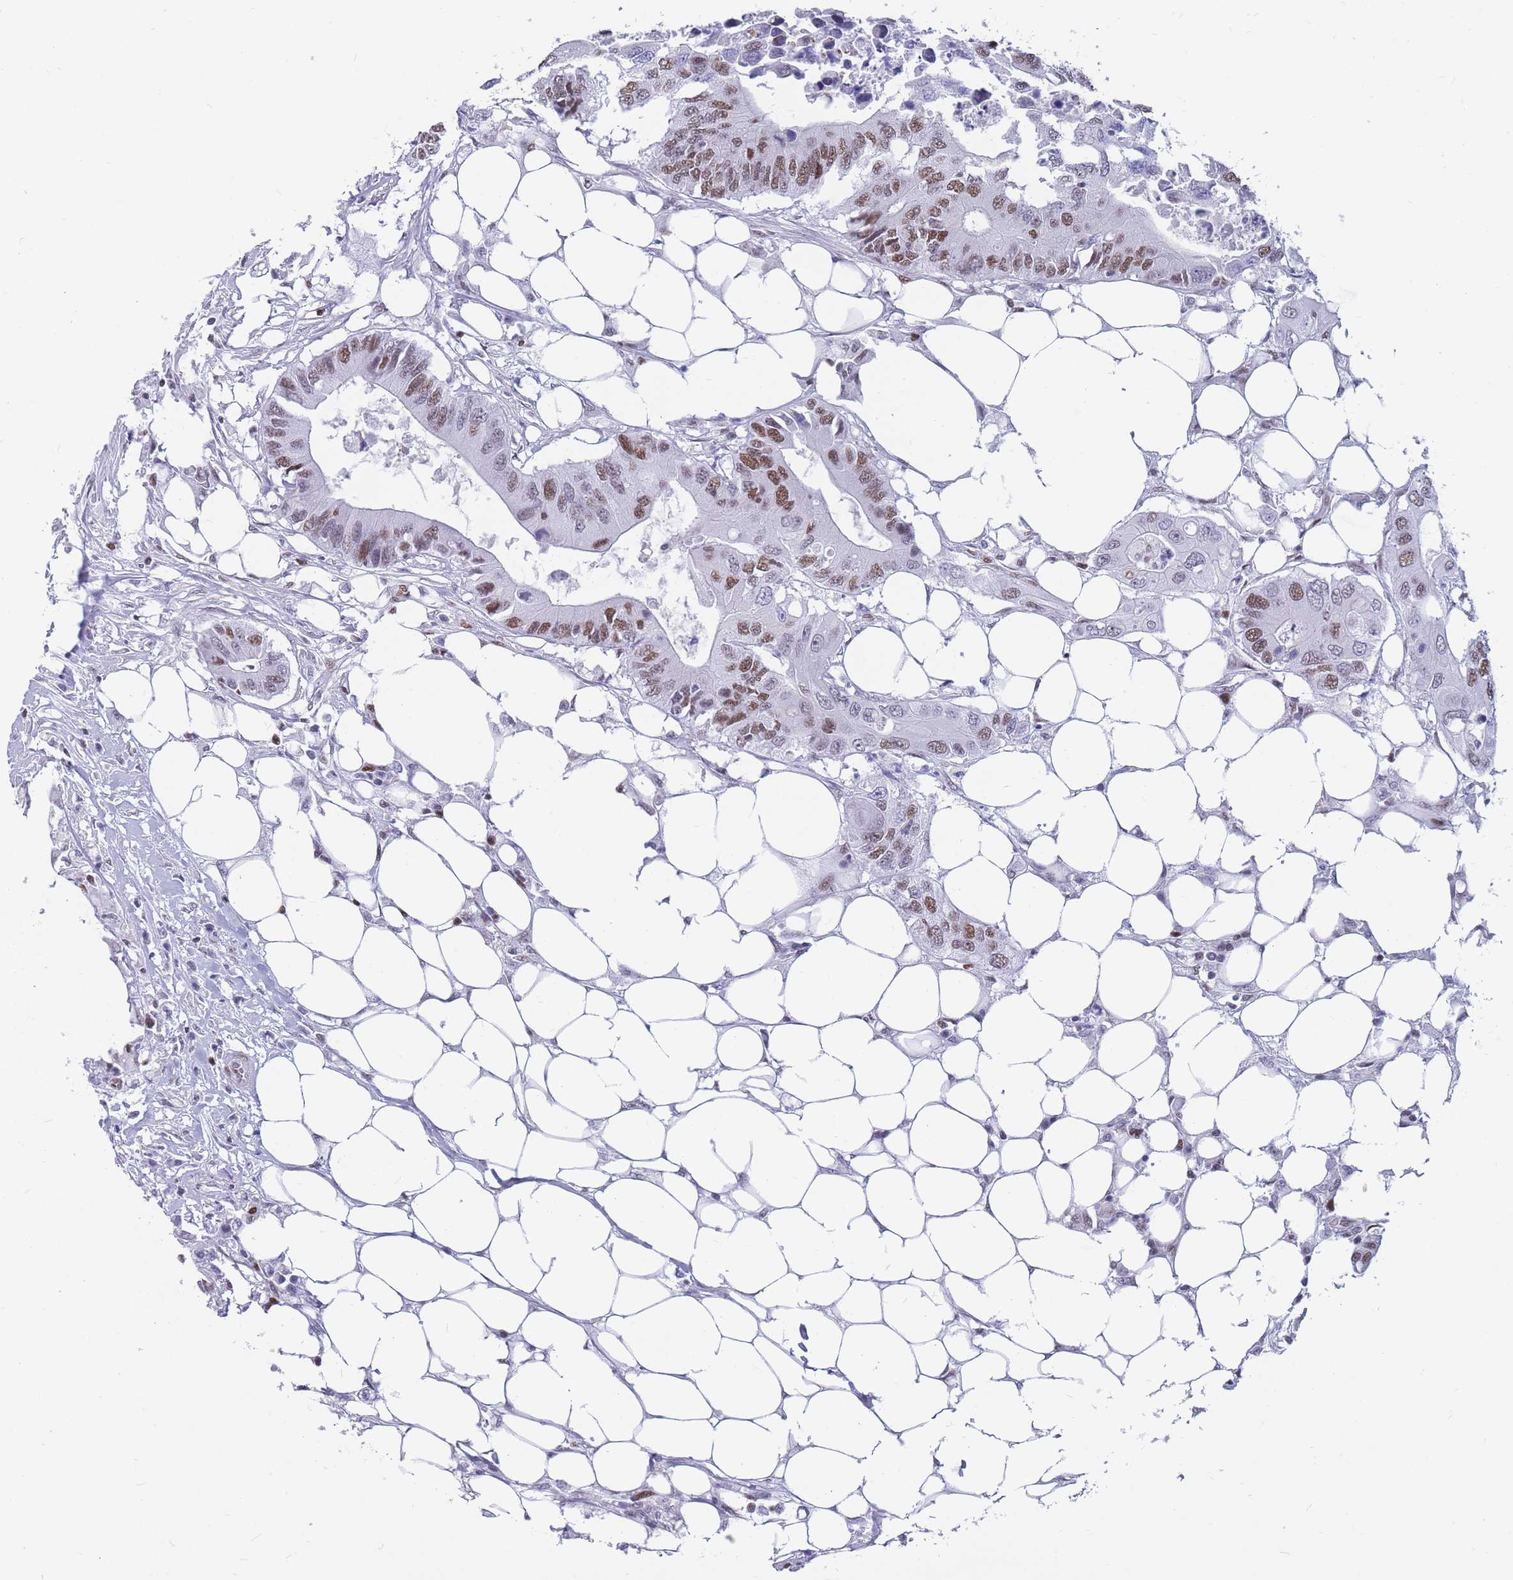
{"staining": {"intensity": "moderate", "quantity": ">75%", "location": "nuclear"}, "tissue": "colorectal cancer", "cell_type": "Tumor cells", "image_type": "cancer", "snomed": [{"axis": "morphology", "description": "Adenocarcinoma, NOS"}, {"axis": "topography", "description": "Colon"}], "caption": "Approximately >75% of tumor cells in colorectal adenocarcinoma reveal moderate nuclear protein staining as visualized by brown immunohistochemical staining.", "gene": "NASP", "patient": {"sex": "male", "age": 71}}